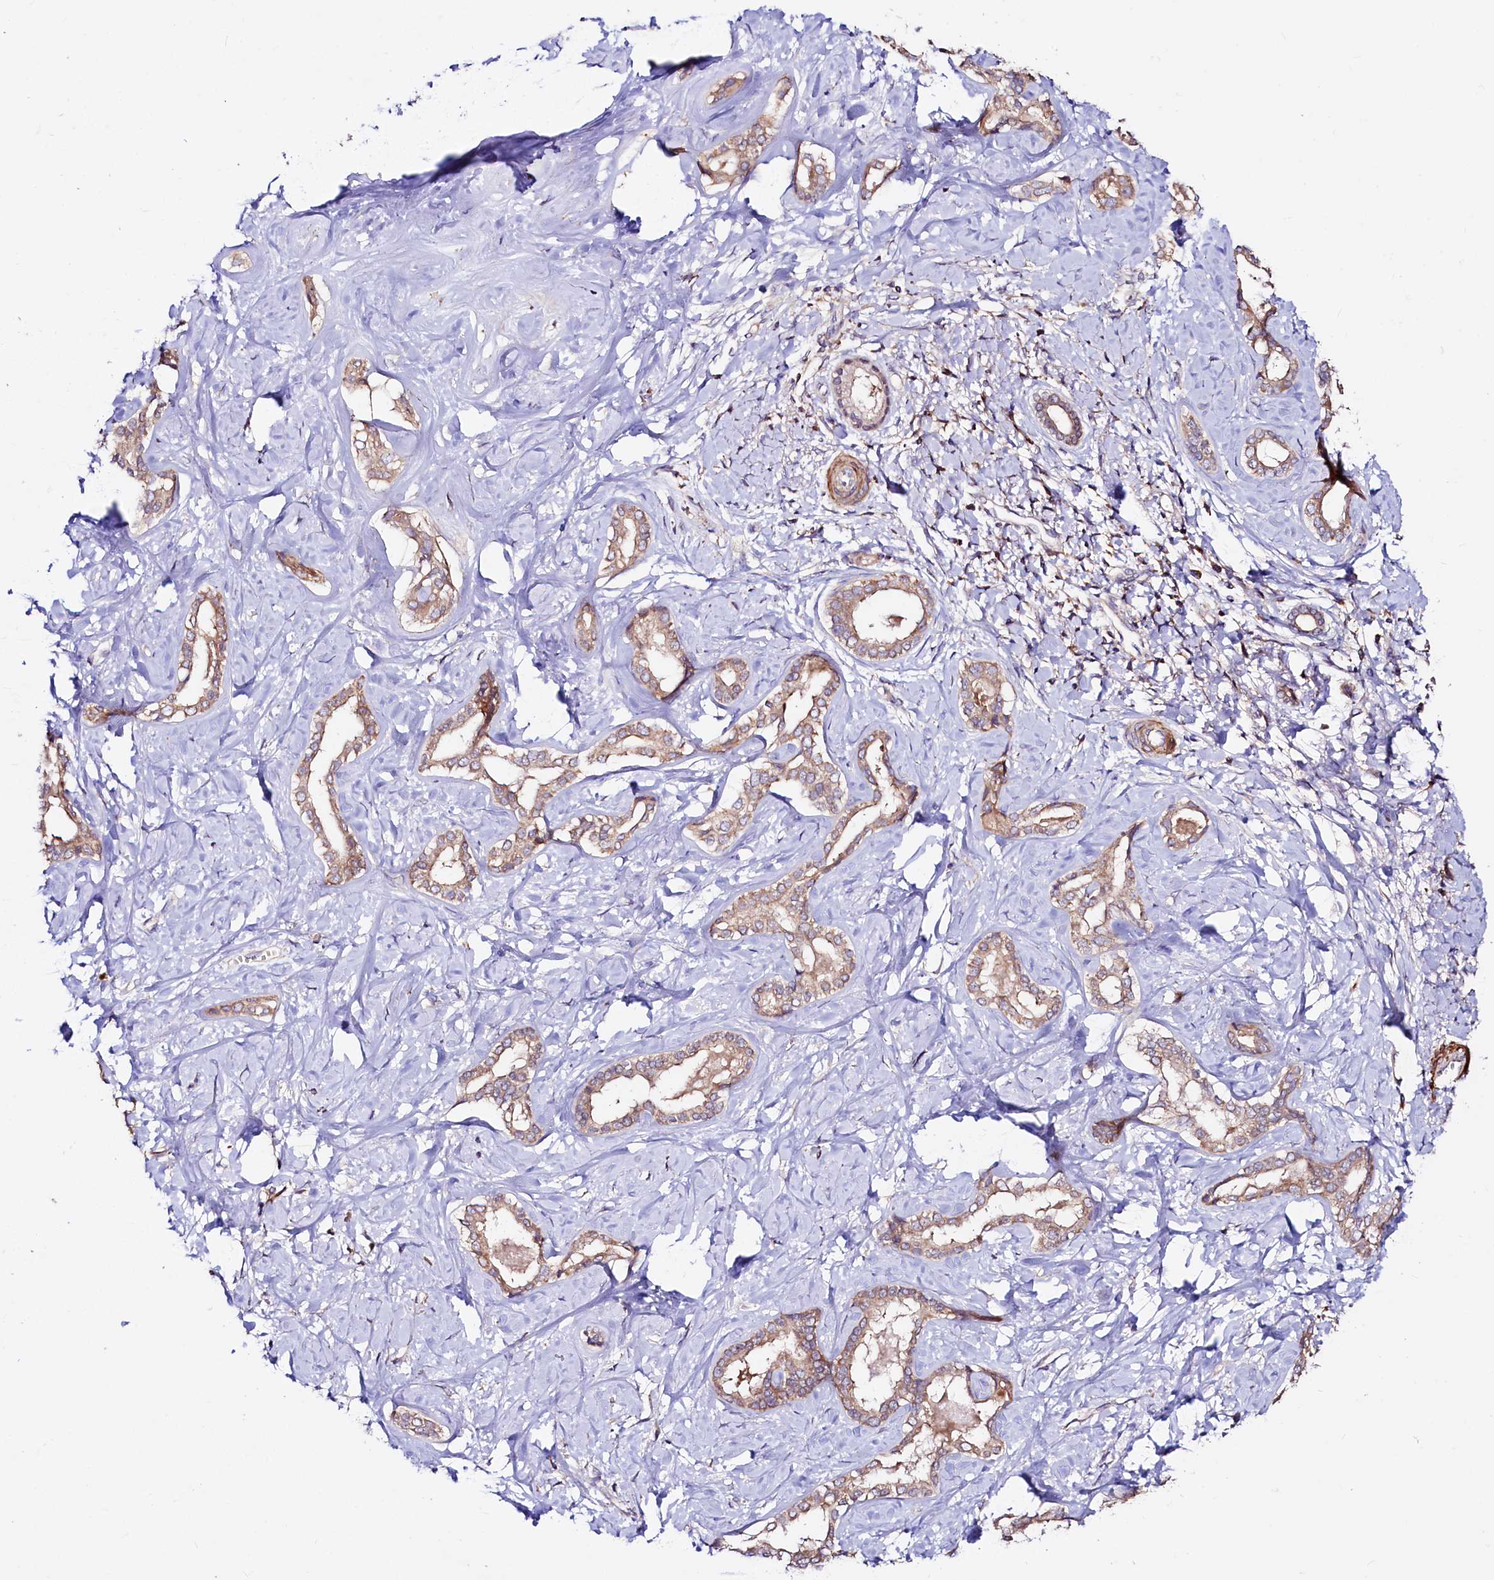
{"staining": {"intensity": "weak", "quantity": ">75%", "location": "cytoplasmic/membranous"}, "tissue": "liver cancer", "cell_type": "Tumor cells", "image_type": "cancer", "snomed": [{"axis": "morphology", "description": "Cholangiocarcinoma"}, {"axis": "topography", "description": "Liver"}], "caption": "Liver cancer was stained to show a protein in brown. There is low levels of weak cytoplasmic/membranous positivity in about >75% of tumor cells.", "gene": "CIAO3", "patient": {"sex": "female", "age": 77}}